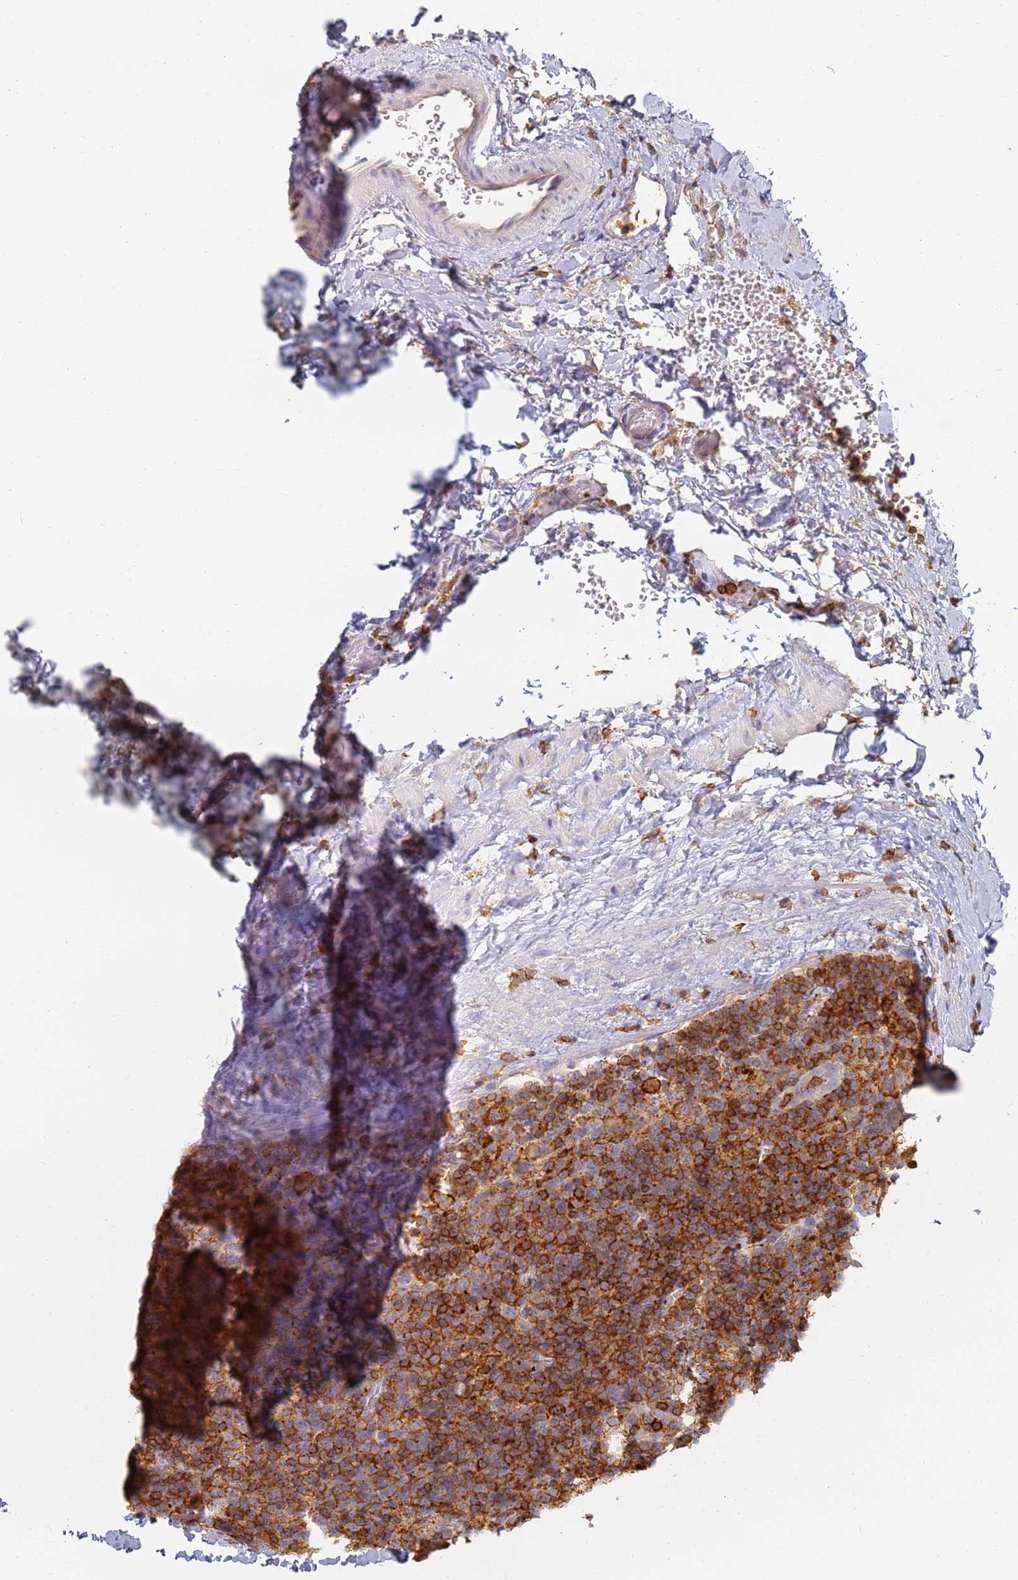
{"staining": {"intensity": "negative", "quantity": "none", "location": "none"}, "tissue": "lymphoma", "cell_type": "Tumor cells", "image_type": "cancer", "snomed": [{"axis": "morphology", "description": "Hodgkin's disease, NOS"}, {"axis": "topography", "description": "Lymph node"}], "caption": "A histopathology image of lymphoma stained for a protein exhibits no brown staining in tumor cells.", "gene": "BIN2", "patient": {"sex": "female", "age": 57}}